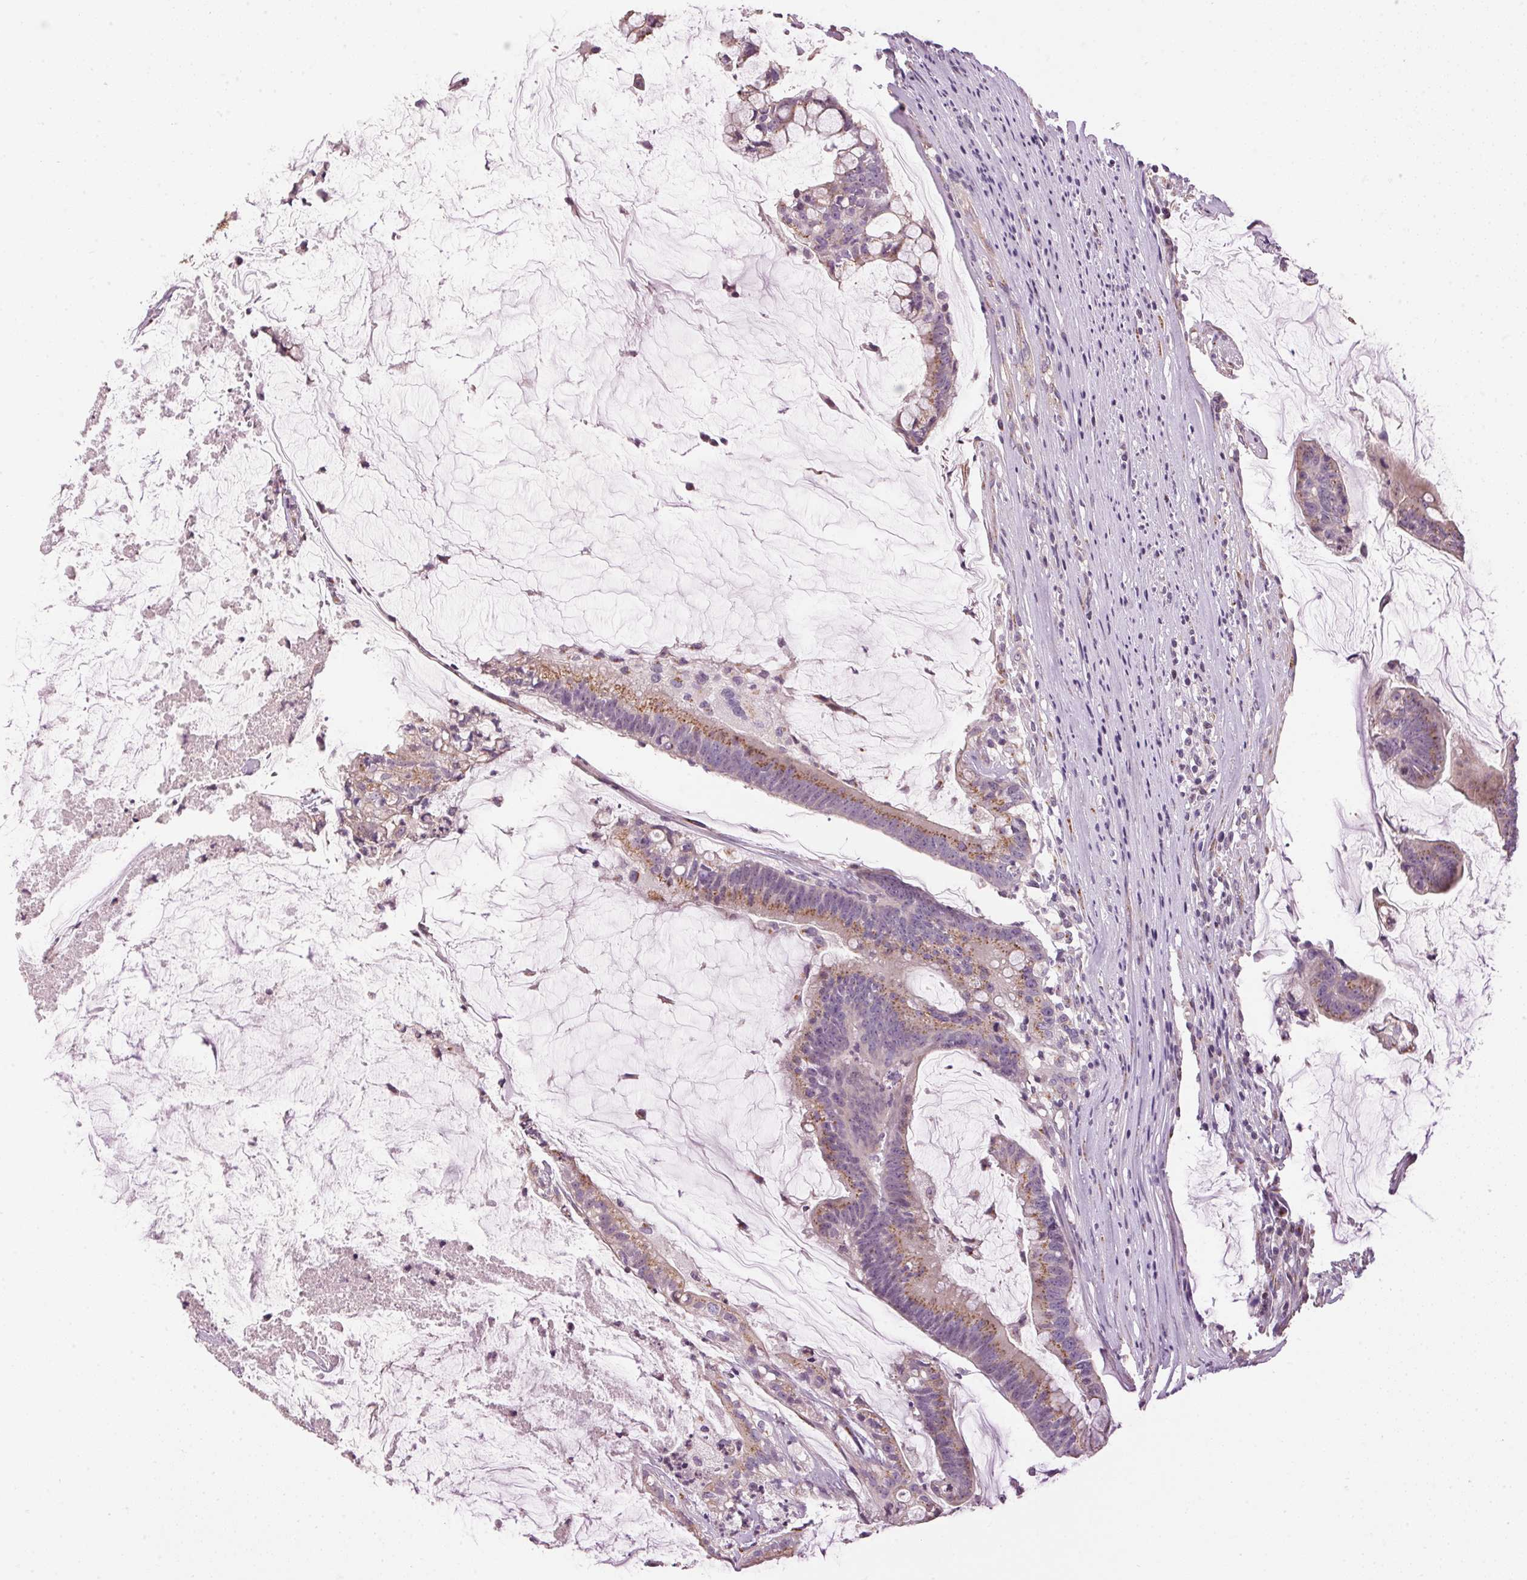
{"staining": {"intensity": "moderate", "quantity": "25%-75%", "location": "cytoplasmic/membranous"}, "tissue": "colorectal cancer", "cell_type": "Tumor cells", "image_type": "cancer", "snomed": [{"axis": "morphology", "description": "Adenocarcinoma, NOS"}, {"axis": "topography", "description": "Colon"}], "caption": "Tumor cells show moderate cytoplasmic/membranous expression in approximately 25%-75% of cells in colorectal cancer. (Stains: DAB in brown, nuclei in blue, Microscopy: brightfield microscopy at high magnification).", "gene": "GOLPH3", "patient": {"sex": "male", "age": 62}}